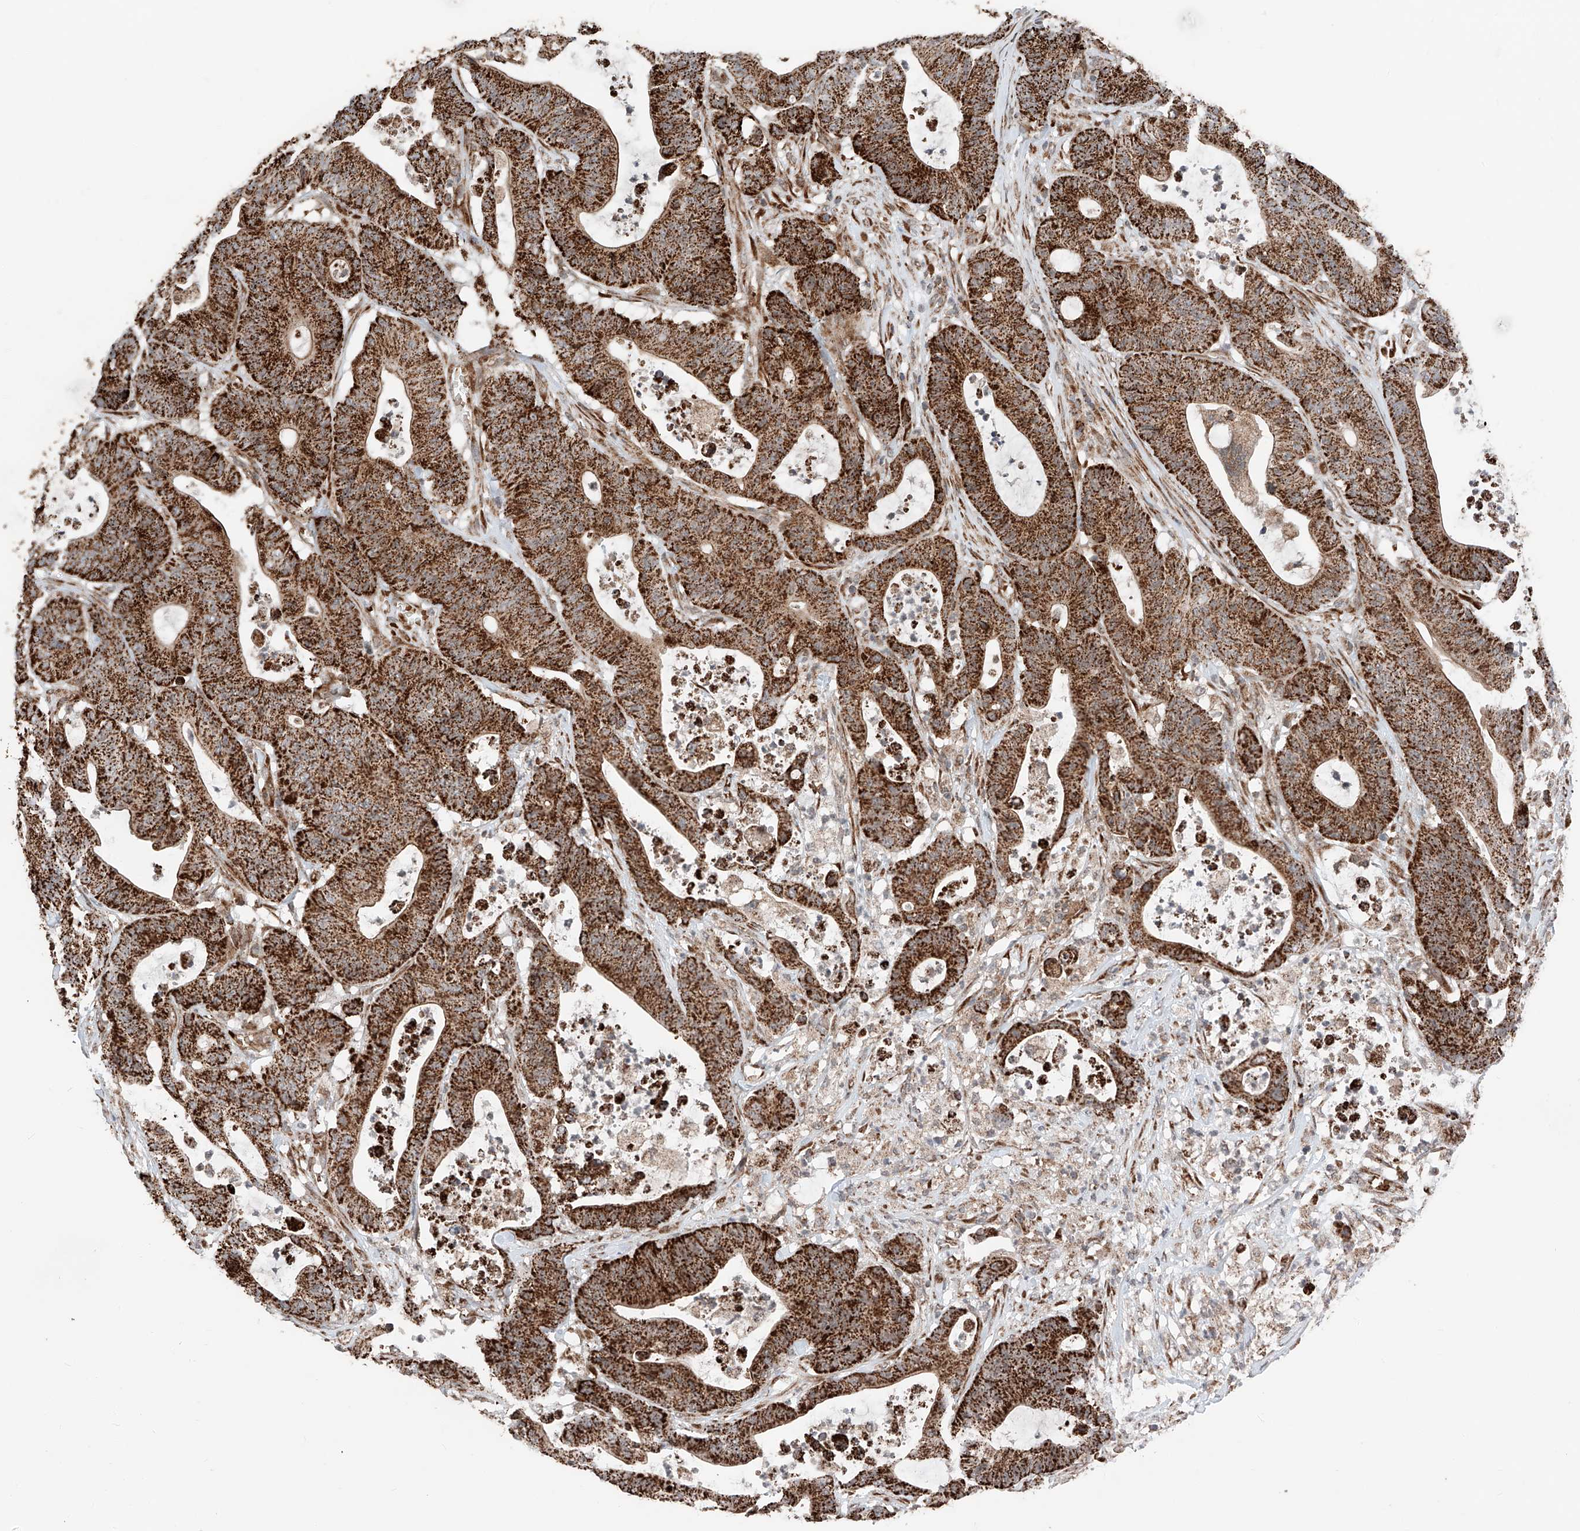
{"staining": {"intensity": "strong", "quantity": ">75%", "location": "cytoplasmic/membranous"}, "tissue": "colorectal cancer", "cell_type": "Tumor cells", "image_type": "cancer", "snomed": [{"axis": "morphology", "description": "Adenocarcinoma, NOS"}, {"axis": "topography", "description": "Colon"}], "caption": "Immunohistochemical staining of human colorectal cancer exhibits high levels of strong cytoplasmic/membranous positivity in approximately >75% of tumor cells.", "gene": "ZSCAN29", "patient": {"sex": "female", "age": 84}}